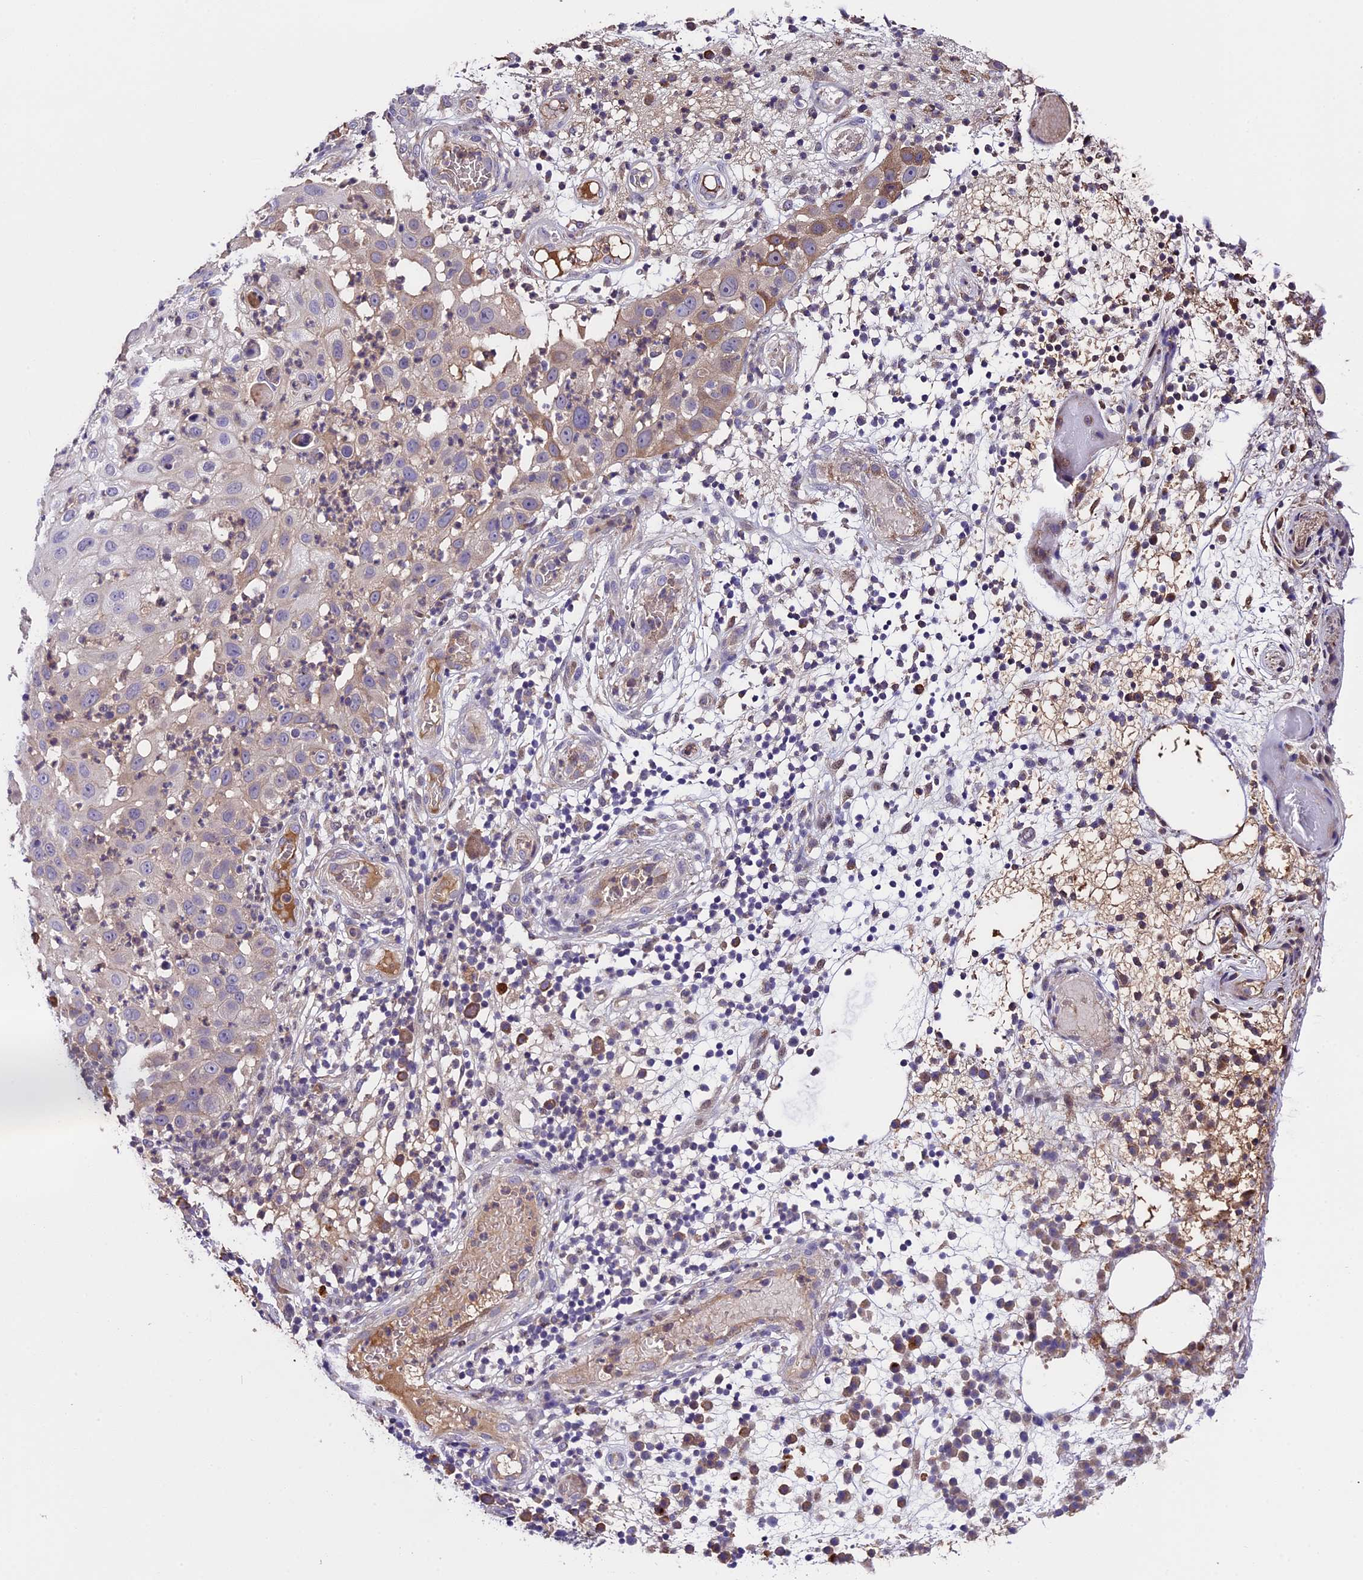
{"staining": {"intensity": "weak", "quantity": "25%-75%", "location": "cytoplasmic/membranous"}, "tissue": "skin cancer", "cell_type": "Tumor cells", "image_type": "cancer", "snomed": [{"axis": "morphology", "description": "Squamous cell carcinoma, NOS"}, {"axis": "topography", "description": "Skin"}], "caption": "A low amount of weak cytoplasmic/membranous positivity is appreciated in approximately 25%-75% of tumor cells in squamous cell carcinoma (skin) tissue.", "gene": "ABCC10", "patient": {"sex": "female", "age": 44}}